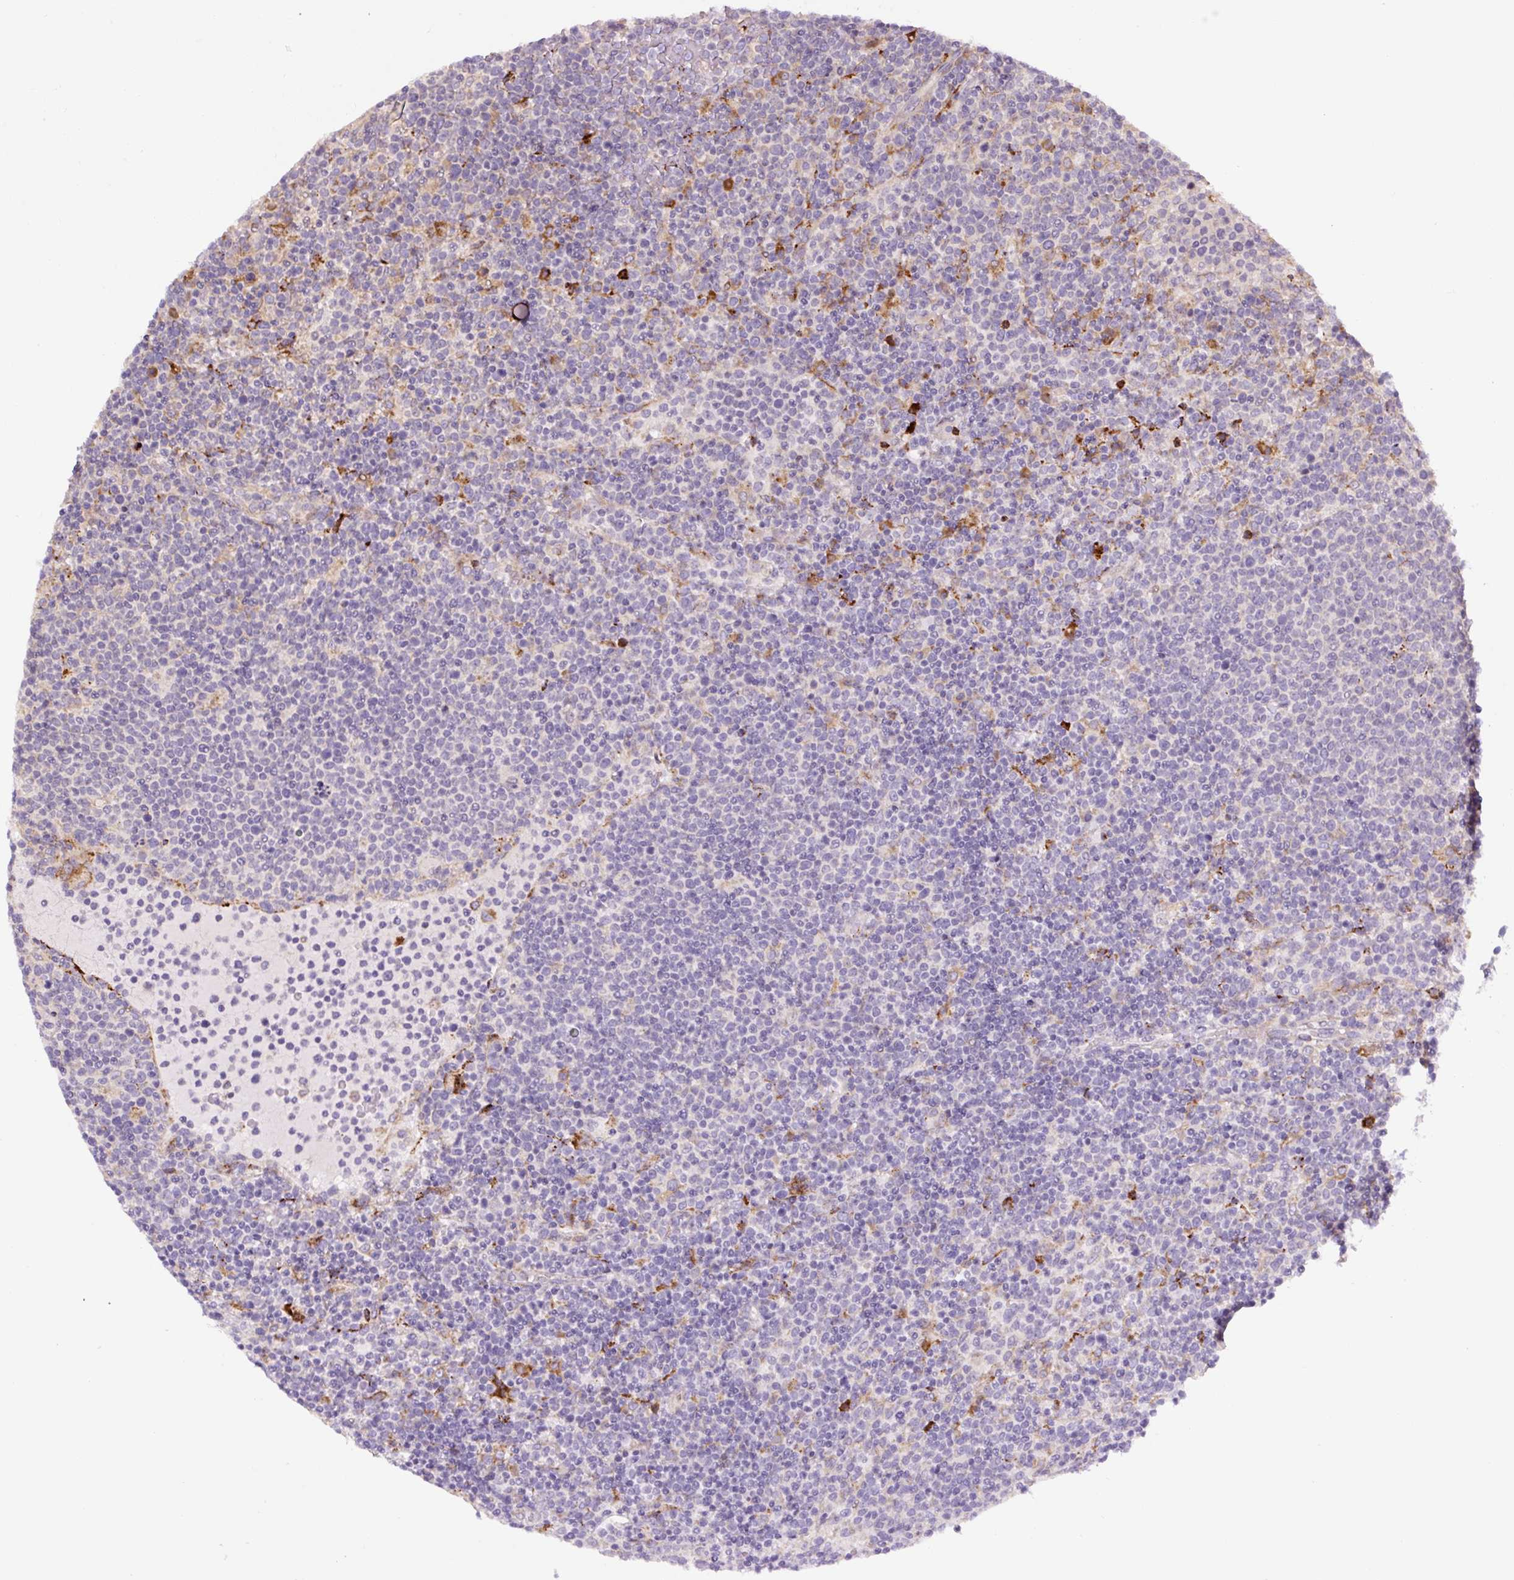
{"staining": {"intensity": "negative", "quantity": "none", "location": "none"}, "tissue": "lymphoma", "cell_type": "Tumor cells", "image_type": "cancer", "snomed": [{"axis": "morphology", "description": "Malignant lymphoma, non-Hodgkin's type, High grade"}, {"axis": "topography", "description": "Lymph node"}], "caption": "High magnification brightfield microscopy of high-grade malignant lymphoma, non-Hodgkin's type stained with DAB (3,3'-diaminobenzidine) (brown) and counterstained with hematoxylin (blue): tumor cells show no significant staining.", "gene": "DISP3", "patient": {"sex": "male", "age": 61}}